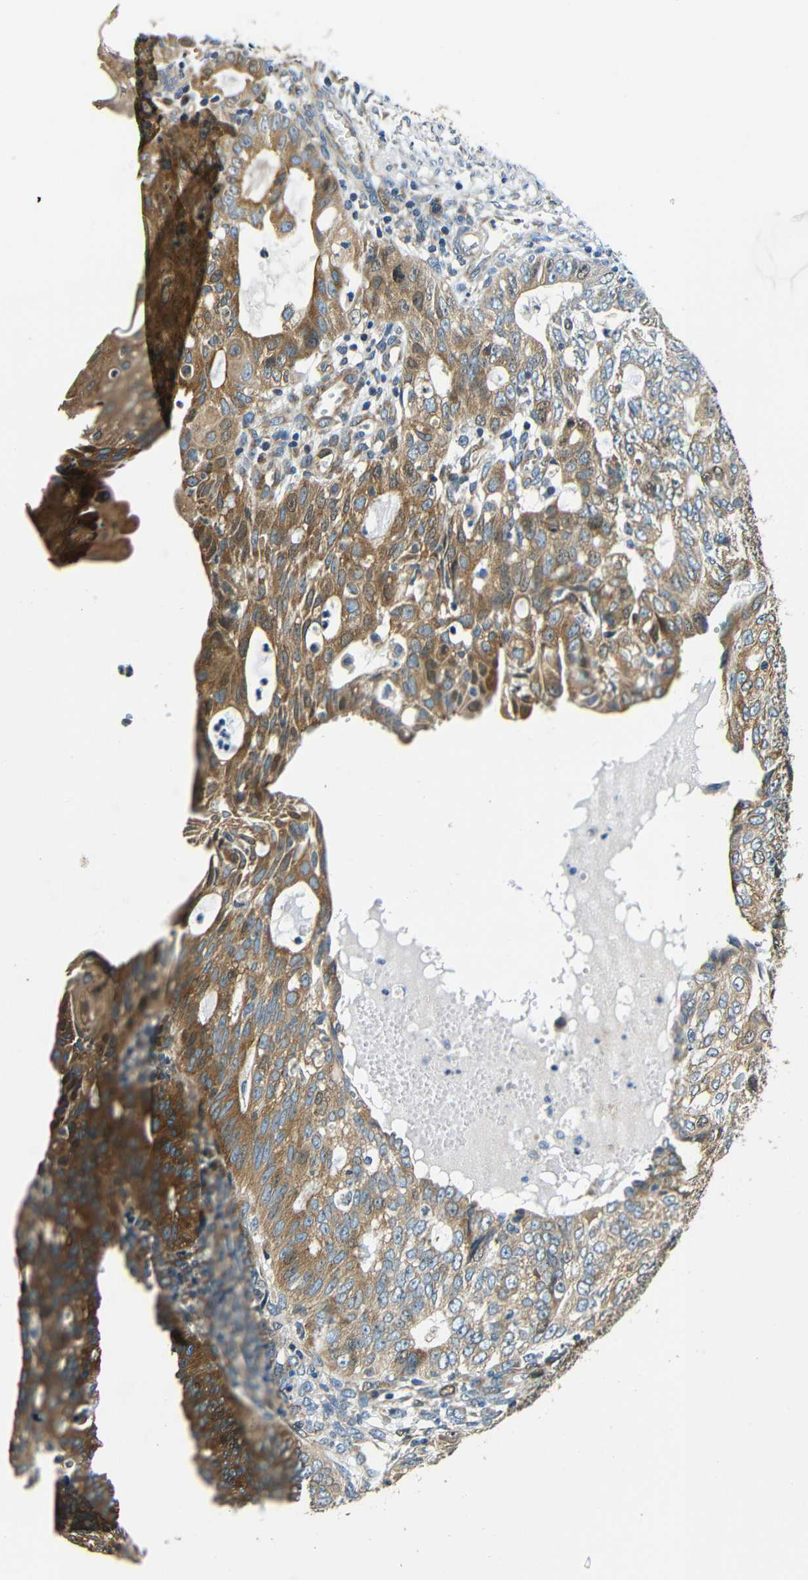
{"staining": {"intensity": "moderate", "quantity": ">75%", "location": "cytoplasmic/membranous"}, "tissue": "endometrial cancer", "cell_type": "Tumor cells", "image_type": "cancer", "snomed": [{"axis": "morphology", "description": "Adenocarcinoma, NOS"}, {"axis": "topography", "description": "Endometrium"}], "caption": "Protein analysis of endometrial adenocarcinoma tissue demonstrates moderate cytoplasmic/membranous staining in about >75% of tumor cells. (IHC, brightfield microscopy, high magnification).", "gene": "VAPB", "patient": {"sex": "female", "age": 32}}